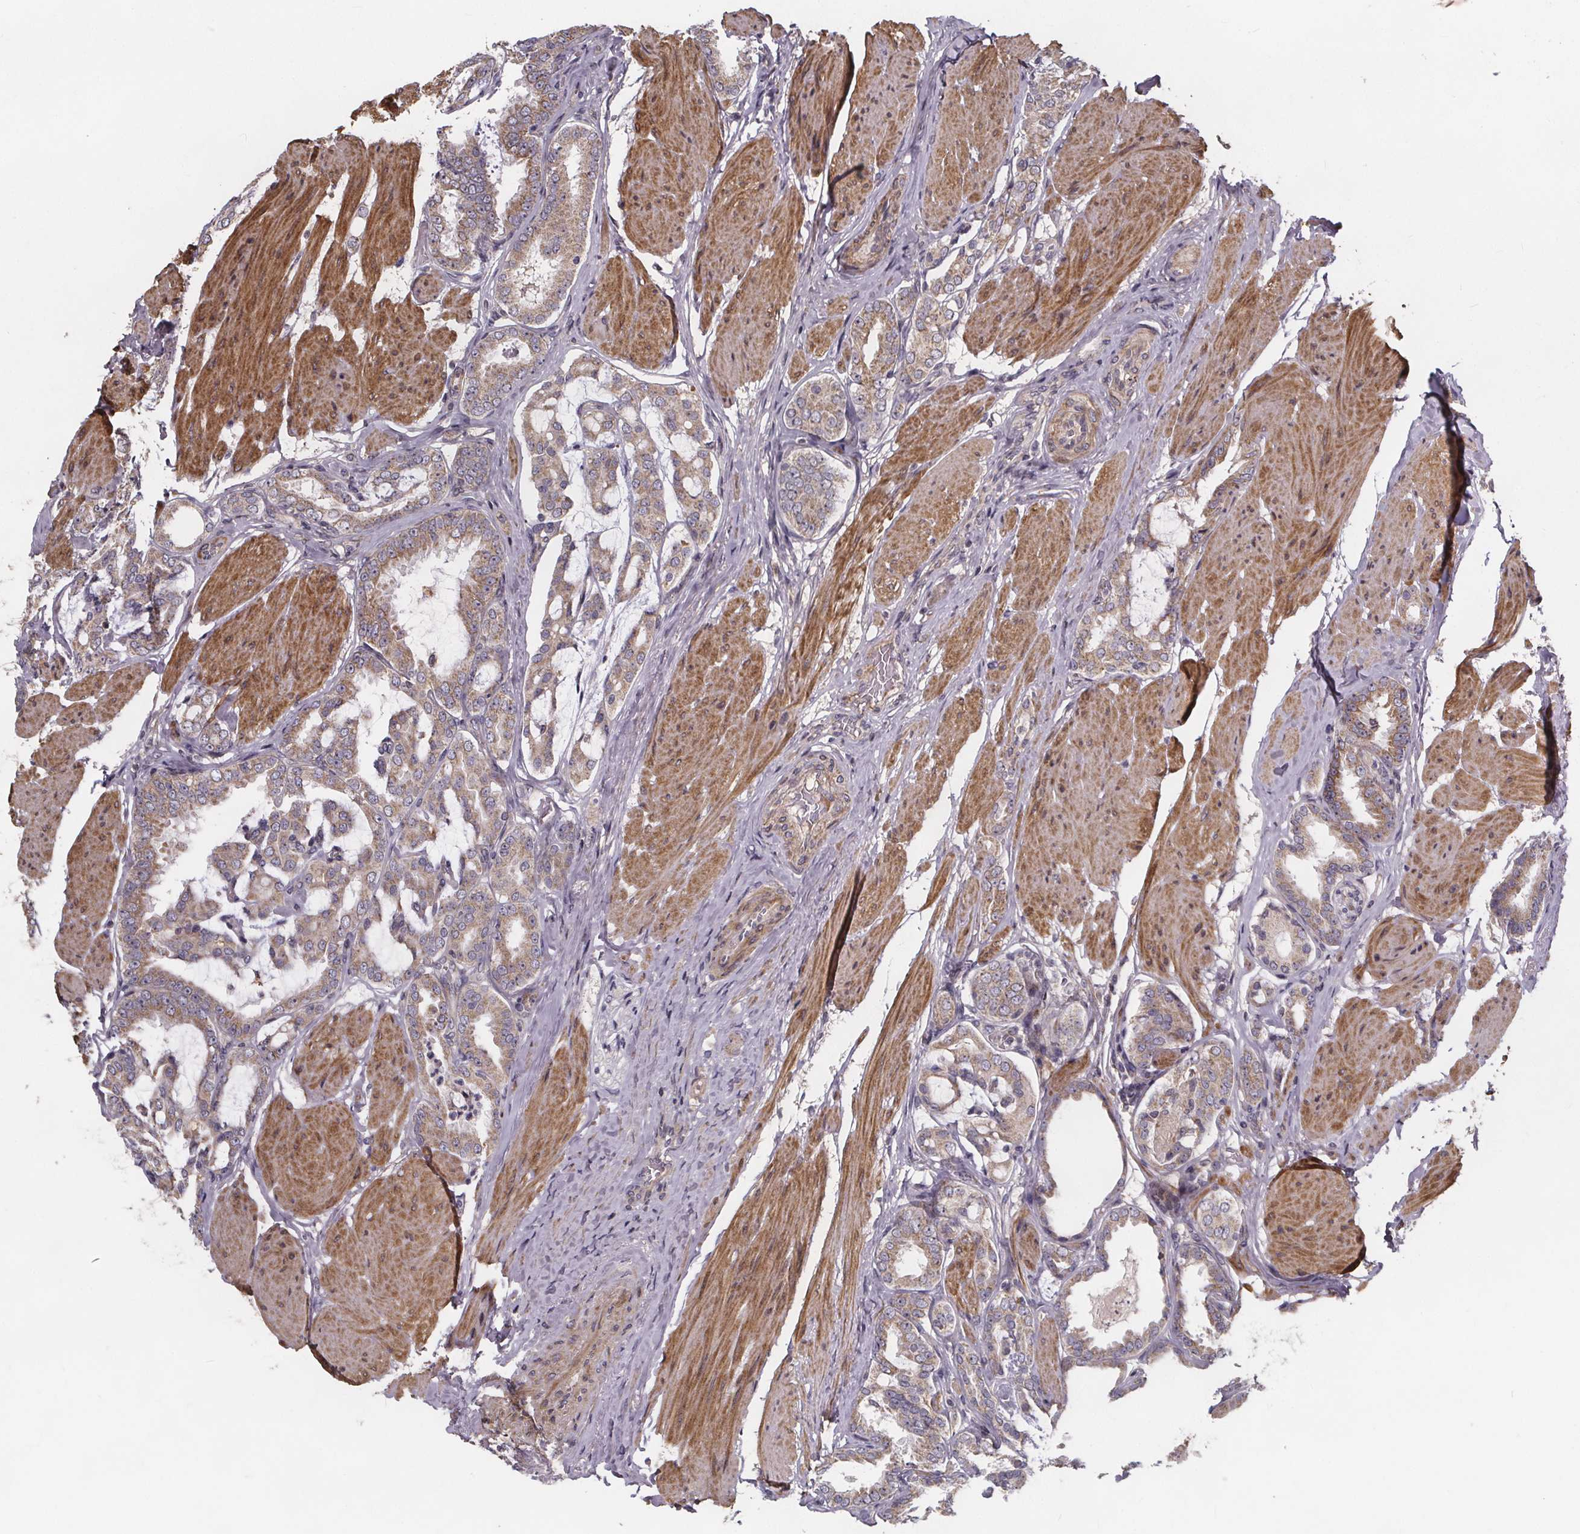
{"staining": {"intensity": "moderate", "quantity": "25%-75%", "location": "cytoplasmic/membranous"}, "tissue": "prostate cancer", "cell_type": "Tumor cells", "image_type": "cancer", "snomed": [{"axis": "morphology", "description": "Adenocarcinoma, High grade"}, {"axis": "topography", "description": "Prostate"}], "caption": "Moderate cytoplasmic/membranous positivity is present in approximately 25%-75% of tumor cells in prostate cancer (high-grade adenocarcinoma).", "gene": "YME1L1", "patient": {"sex": "male", "age": 63}}